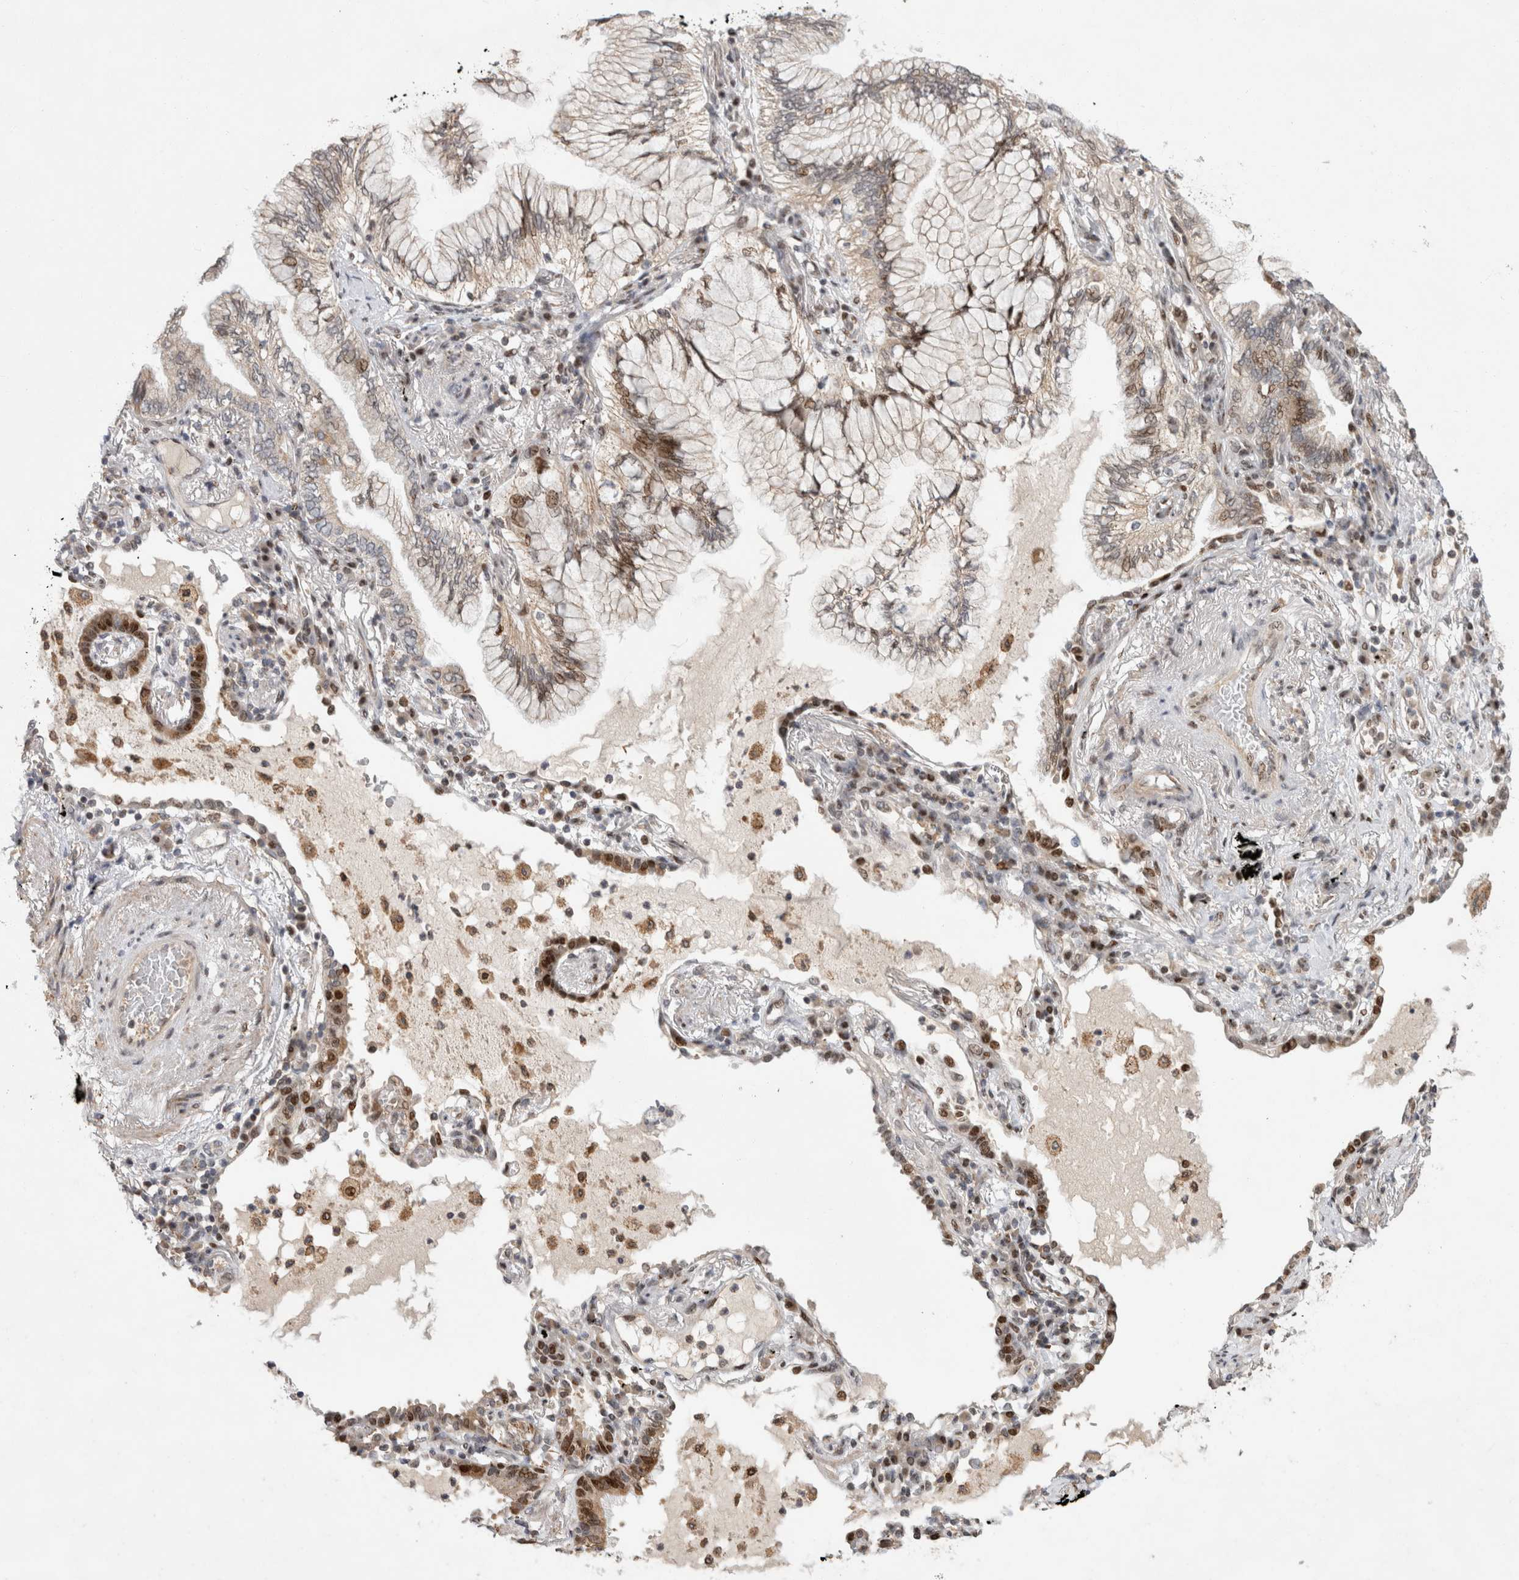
{"staining": {"intensity": "moderate", "quantity": "25%-75%", "location": "nuclear"}, "tissue": "lung cancer", "cell_type": "Tumor cells", "image_type": "cancer", "snomed": [{"axis": "morphology", "description": "Adenocarcinoma, NOS"}, {"axis": "topography", "description": "Lung"}], "caption": "Protein expression analysis of human adenocarcinoma (lung) reveals moderate nuclear staining in approximately 25%-75% of tumor cells.", "gene": "C8orf58", "patient": {"sex": "female", "age": 70}}